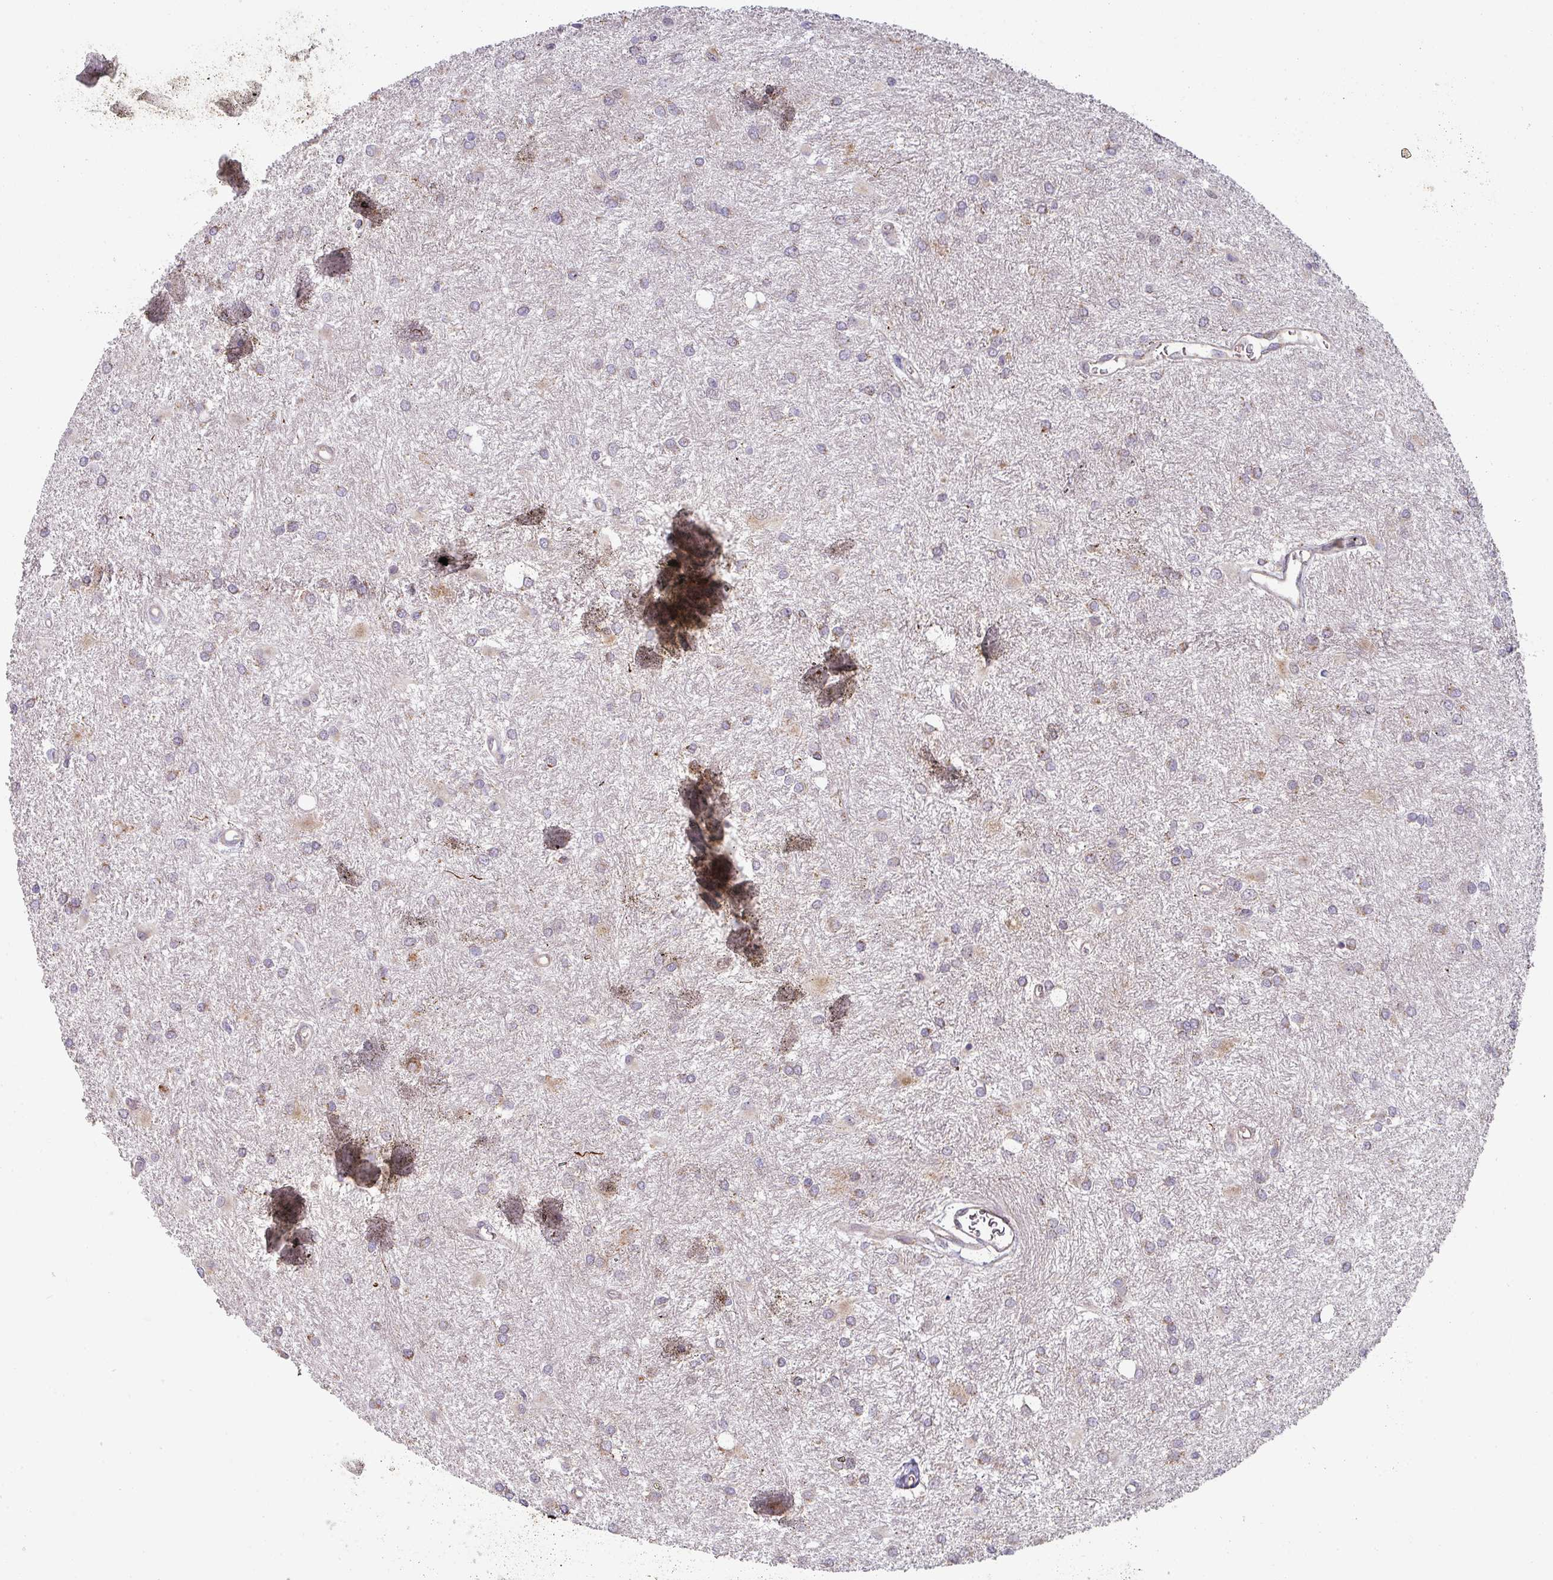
{"staining": {"intensity": "moderate", "quantity": "25%-75%", "location": "cytoplasmic/membranous"}, "tissue": "glioma", "cell_type": "Tumor cells", "image_type": "cancer", "snomed": [{"axis": "morphology", "description": "Glioma, malignant, High grade"}, {"axis": "topography", "description": "Brain"}], "caption": "IHC of human glioma shows medium levels of moderate cytoplasmic/membranous staining in approximately 25%-75% of tumor cells.", "gene": "MRPS16", "patient": {"sex": "female", "age": 50}}